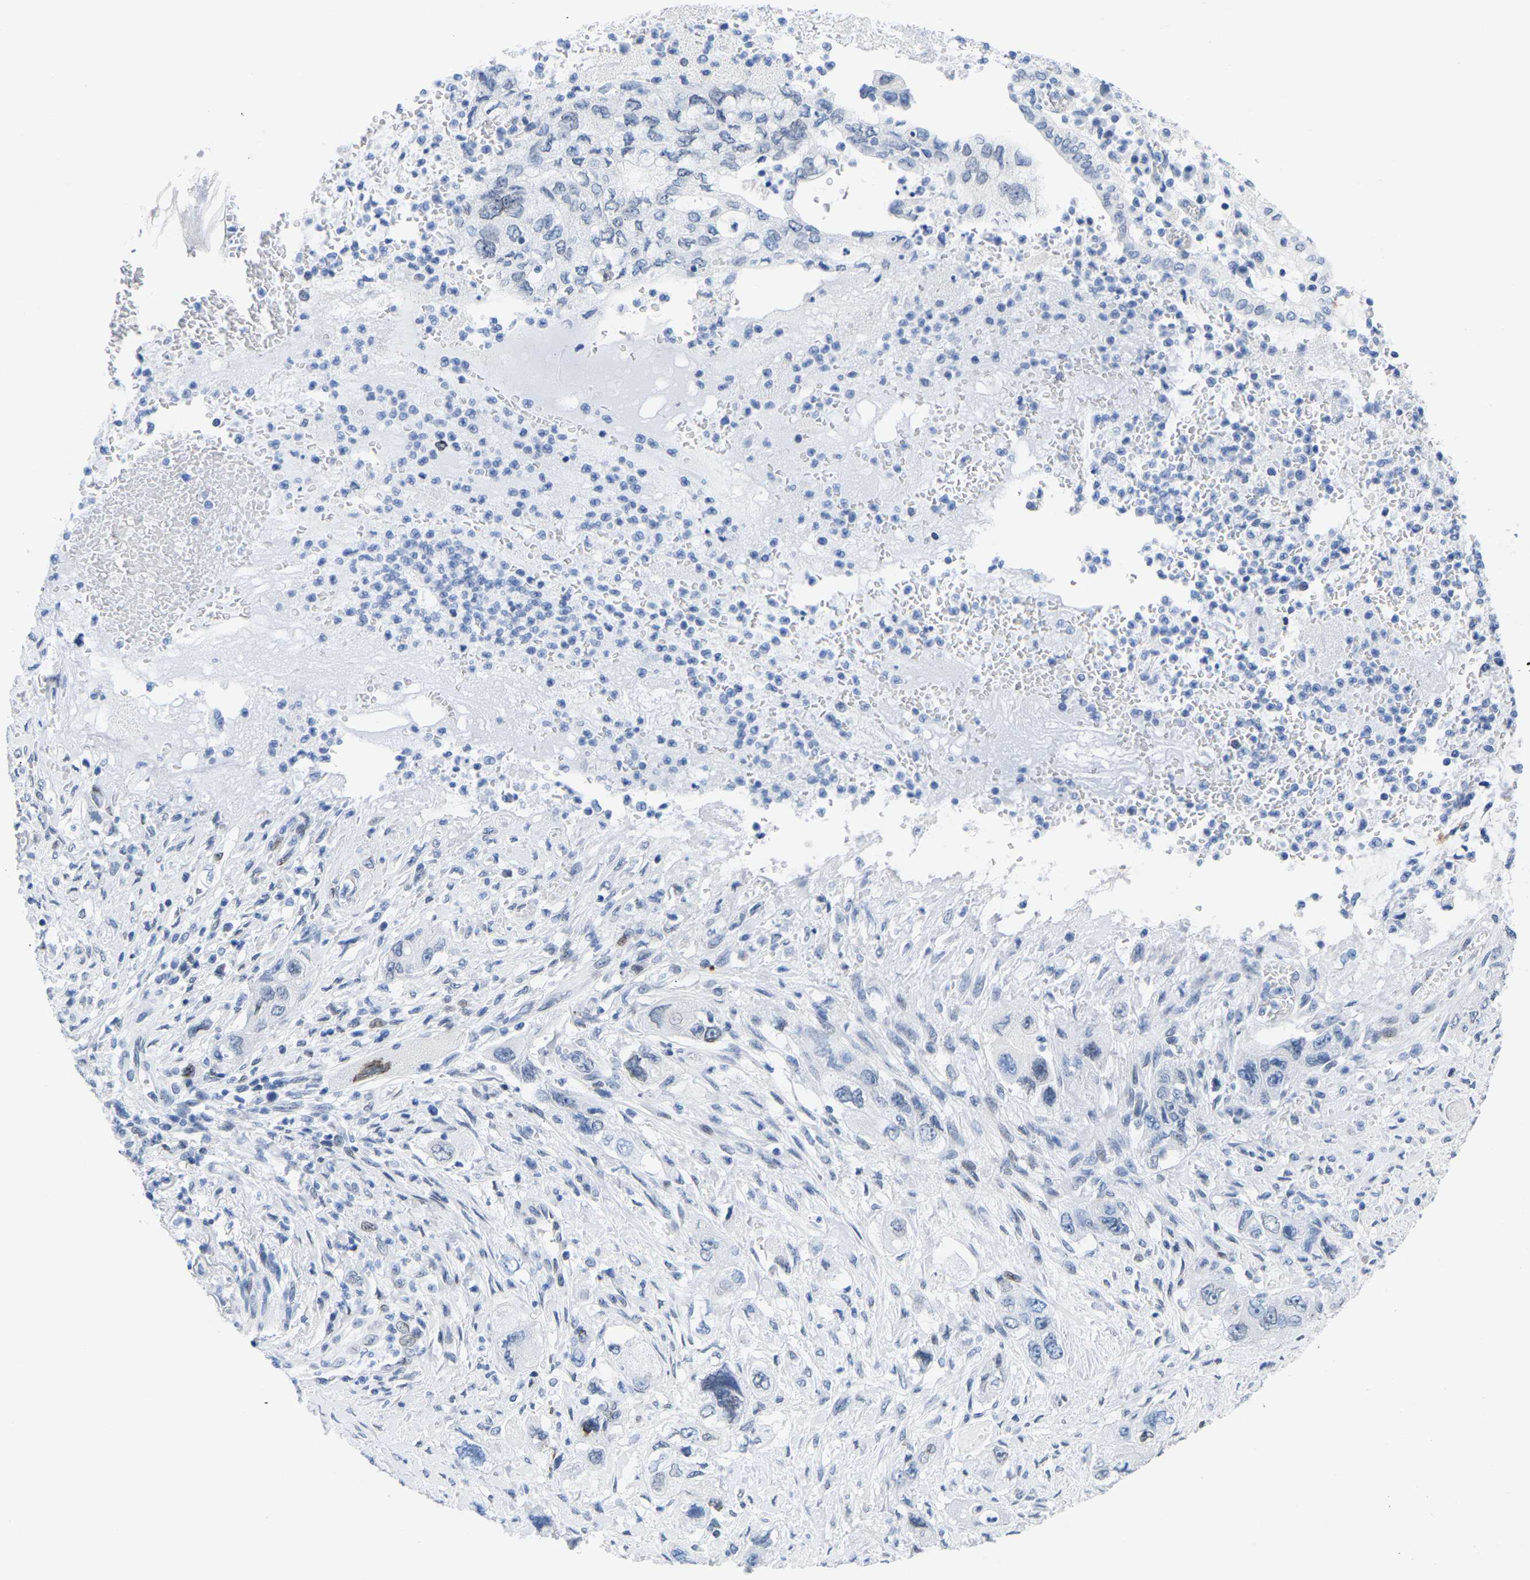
{"staining": {"intensity": "negative", "quantity": "none", "location": "none"}, "tissue": "pancreatic cancer", "cell_type": "Tumor cells", "image_type": "cancer", "snomed": [{"axis": "morphology", "description": "Adenocarcinoma, NOS"}, {"axis": "topography", "description": "Pancreas"}], "caption": "Immunohistochemistry micrograph of human adenocarcinoma (pancreatic) stained for a protein (brown), which displays no expression in tumor cells. (Stains: DAB (3,3'-diaminobenzidine) immunohistochemistry with hematoxylin counter stain, Microscopy: brightfield microscopy at high magnification).", "gene": "UPK3A", "patient": {"sex": "female", "age": 73}}